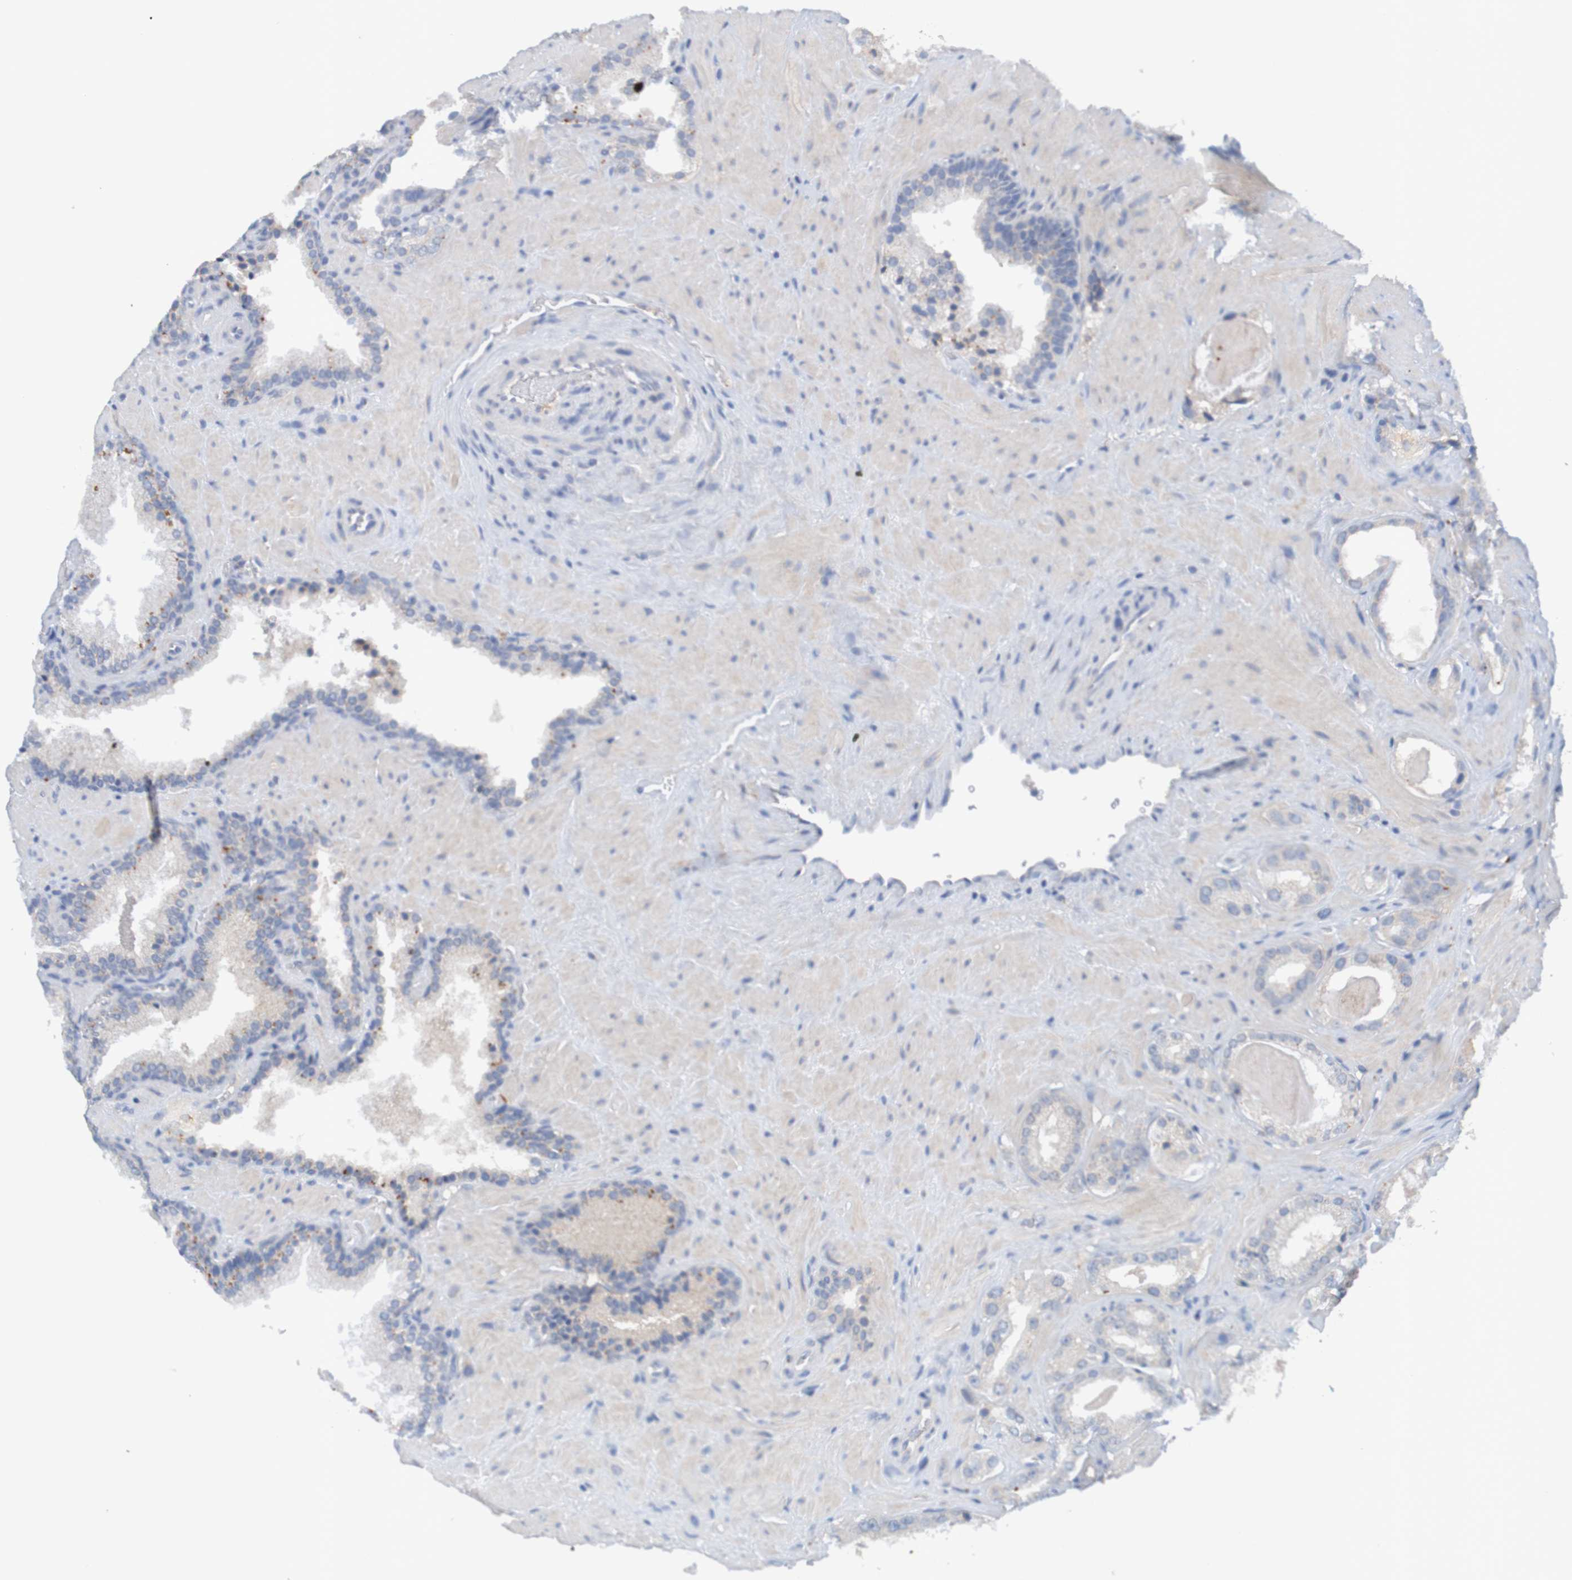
{"staining": {"intensity": "weak", "quantity": "<25%", "location": "cytoplasmic/membranous"}, "tissue": "prostate cancer", "cell_type": "Tumor cells", "image_type": "cancer", "snomed": [{"axis": "morphology", "description": "Adenocarcinoma, High grade"}, {"axis": "topography", "description": "Prostate"}], "caption": "A photomicrograph of human prostate cancer is negative for staining in tumor cells.", "gene": "LTA", "patient": {"sex": "male", "age": 64}}